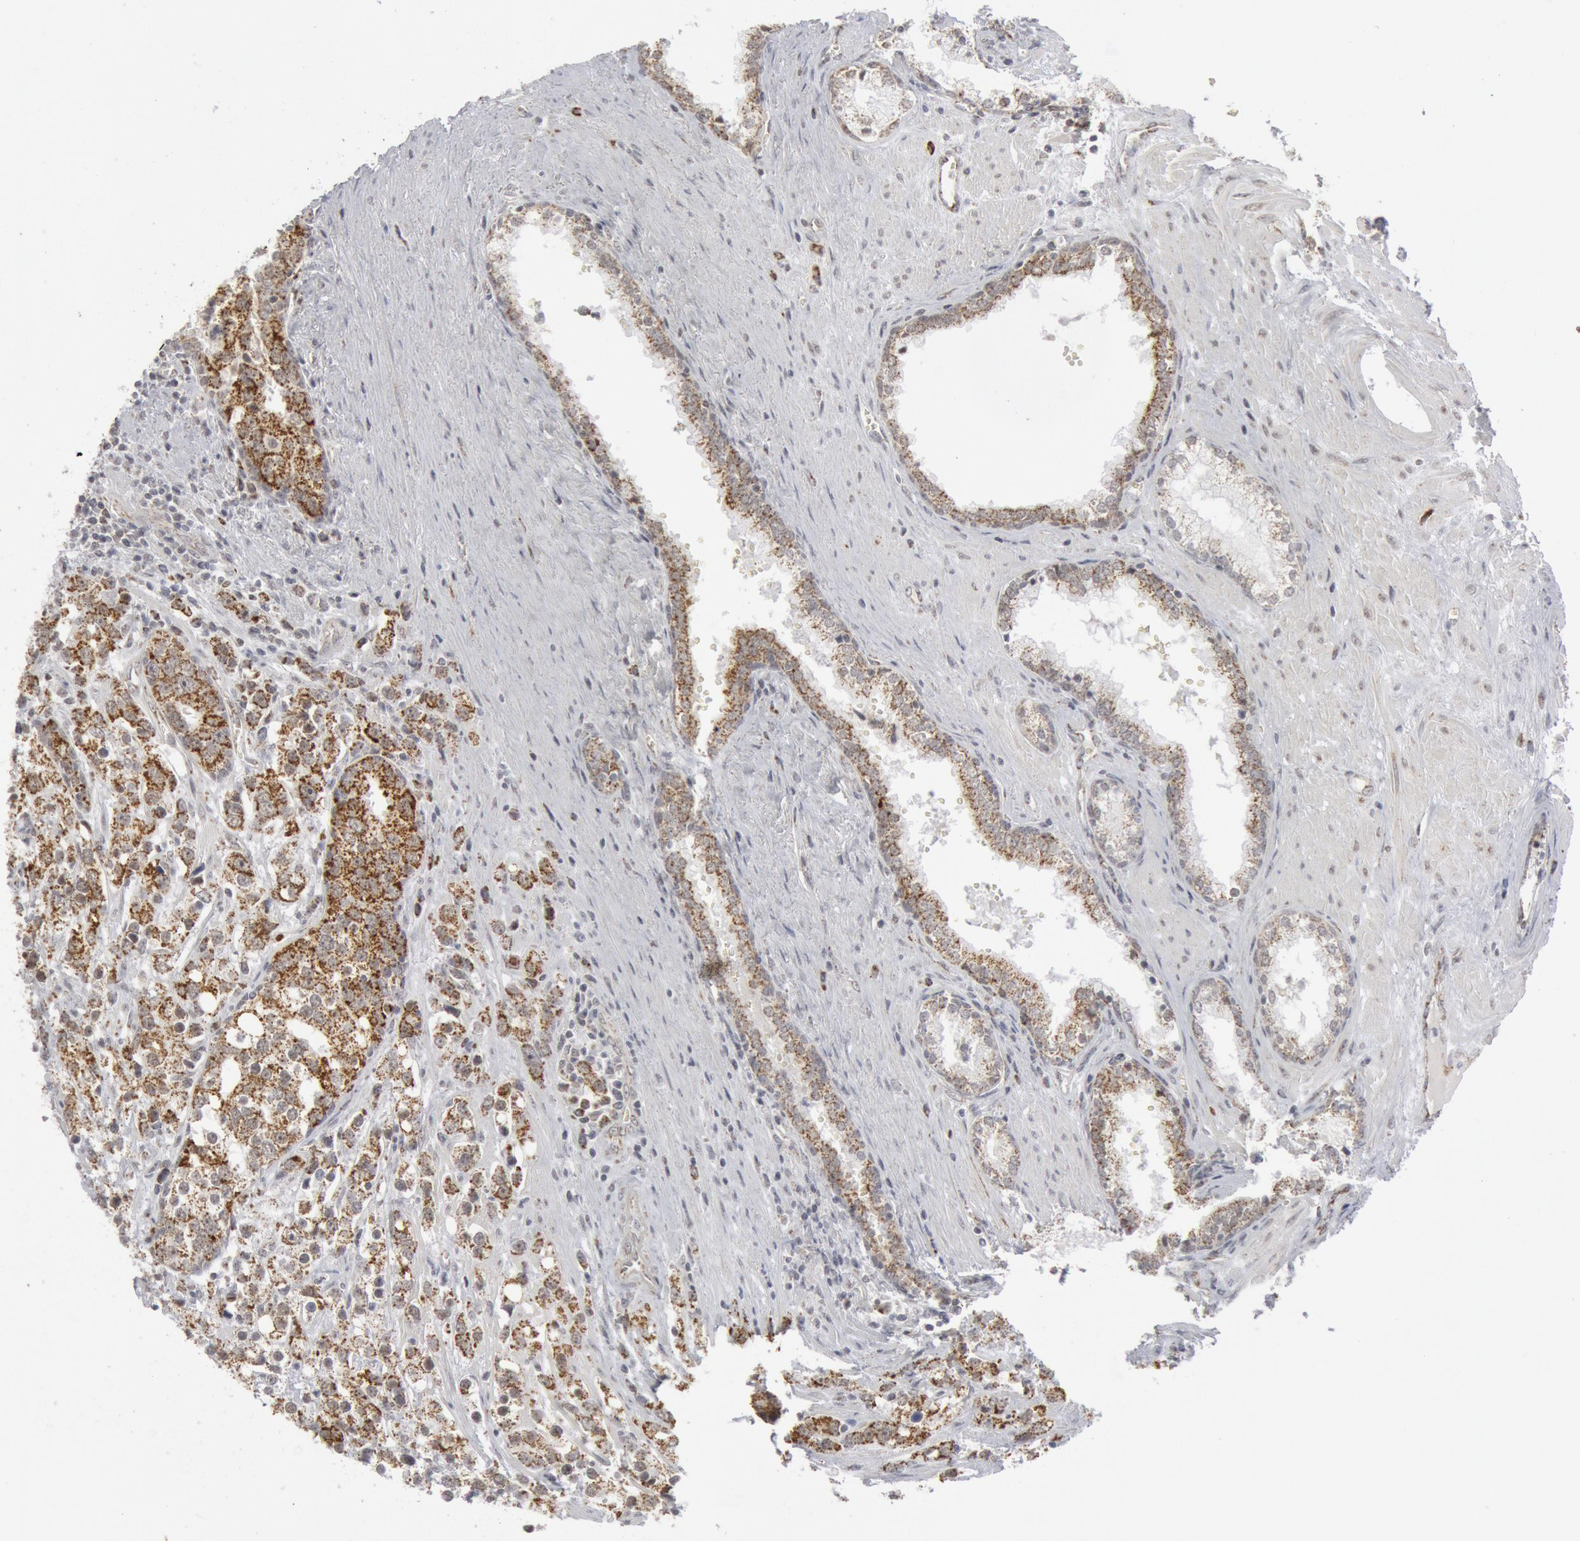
{"staining": {"intensity": "moderate", "quantity": ">75%", "location": "cytoplasmic/membranous"}, "tissue": "prostate cancer", "cell_type": "Tumor cells", "image_type": "cancer", "snomed": [{"axis": "morphology", "description": "Adenocarcinoma, High grade"}, {"axis": "topography", "description": "Prostate"}], "caption": "A photomicrograph of human prostate cancer (adenocarcinoma (high-grade)) stained for a protein displays moderate cytoplasmic/membranous brown staining in tumor cells.", "gene": "CASP9", "patient": {"sex": "male", "age": 71}}